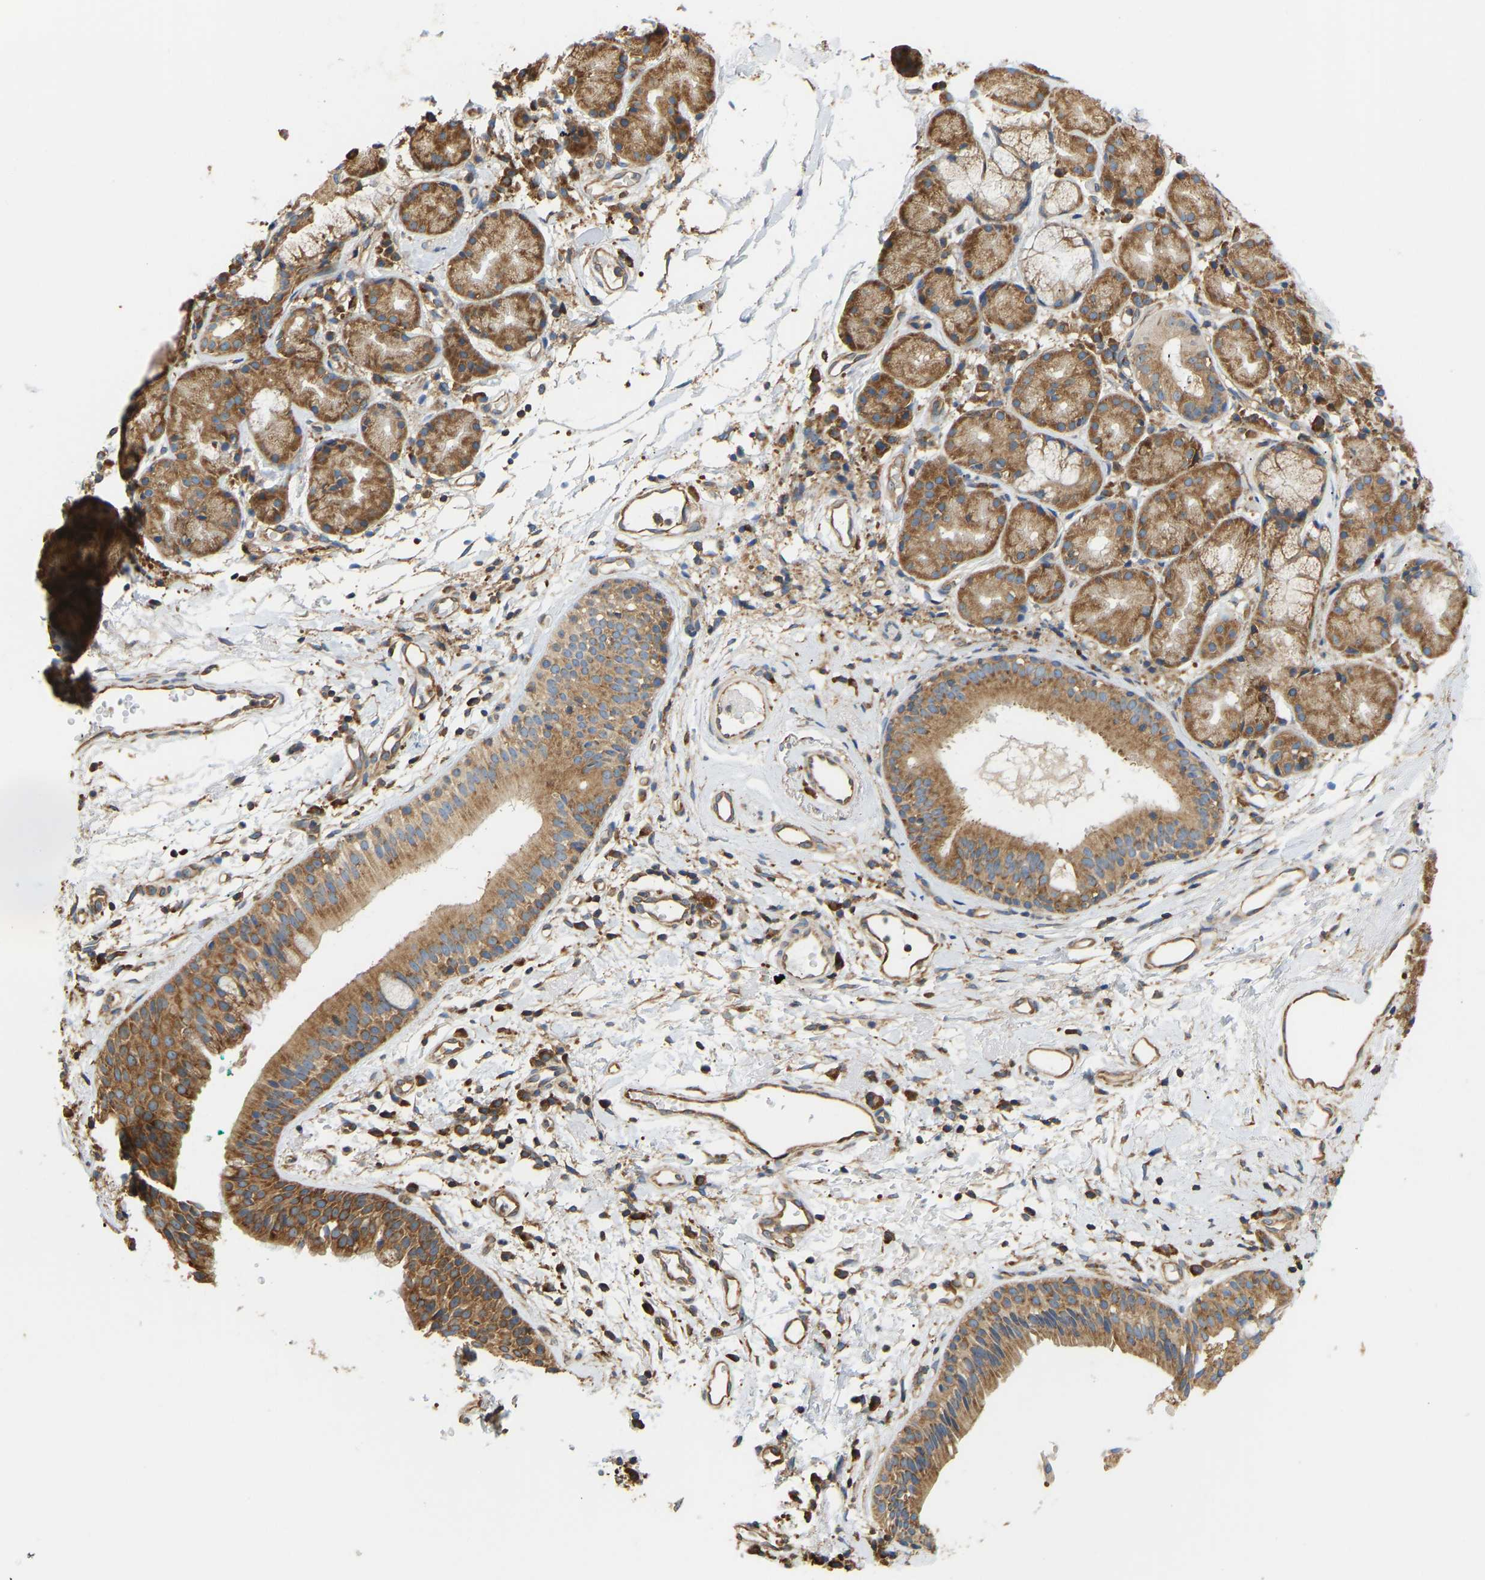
{"staining": {"intensity": "moderate", "quantity": ">75%", "location": "cytoplasmic/membranous"}, "tissue": "nasopharynx", "cell_type": "Respiratory epithelial cells", "image_type": "normal", "snomed": [{"axis": "morphology", "description": "Normal tissue, NOS"}, {"axis": "morphology", "description": "Basal cell carcinoma"}, {"axis": "topography", "description": "Cartilage tissue"}, {"axis": "topography", "description": "Nasopharynx"}, {"axis": "topography", "description": "Oral tissue"}], "caption": "Immunohistochemical staining of benign human nasopharynx reveals moderate cytoplasmic/membranous protein expression in approximately >75% of respiratory epithelial cells.", "gene": "RPS6KB2", "patient": {"sex": "female", "age": 77}}